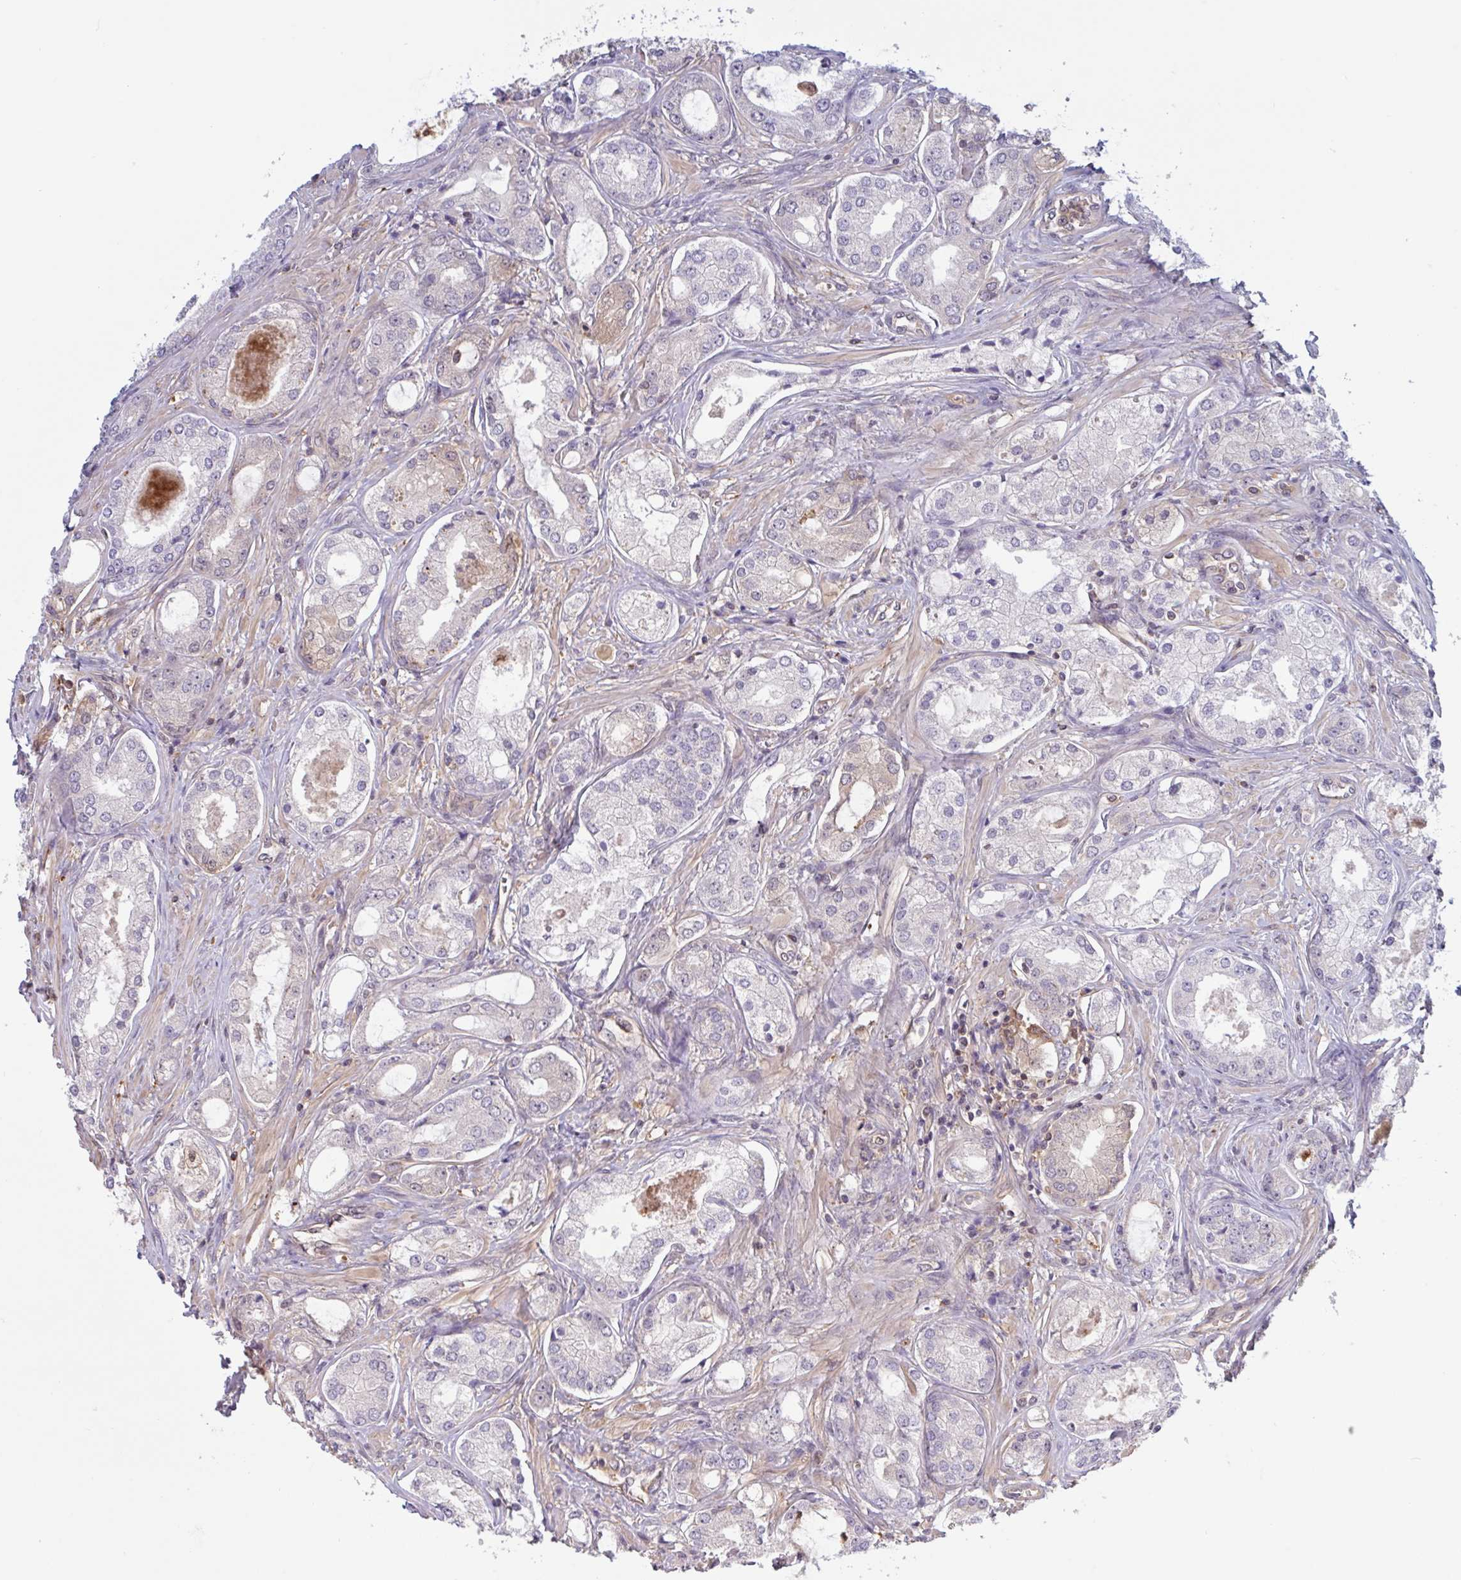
{"staining": {"intensity": "negative", "quantity": "none", "location": "none"}, "tissue": "prostate cancer", "cell_type": "Tumor cells", "image_type": "cancer", "snomed": [{"axis": "morphology", "description": "Adenocarcinoma, Low grade"}, {"axis": "topography", "description": "Prostate"}], "caption": "Tumor cells show no significant staining in prostate cancer (low-grade adenocarcinoma).", "gene": "OTOP2", "patient": {"sex": "male", "age": 68}}